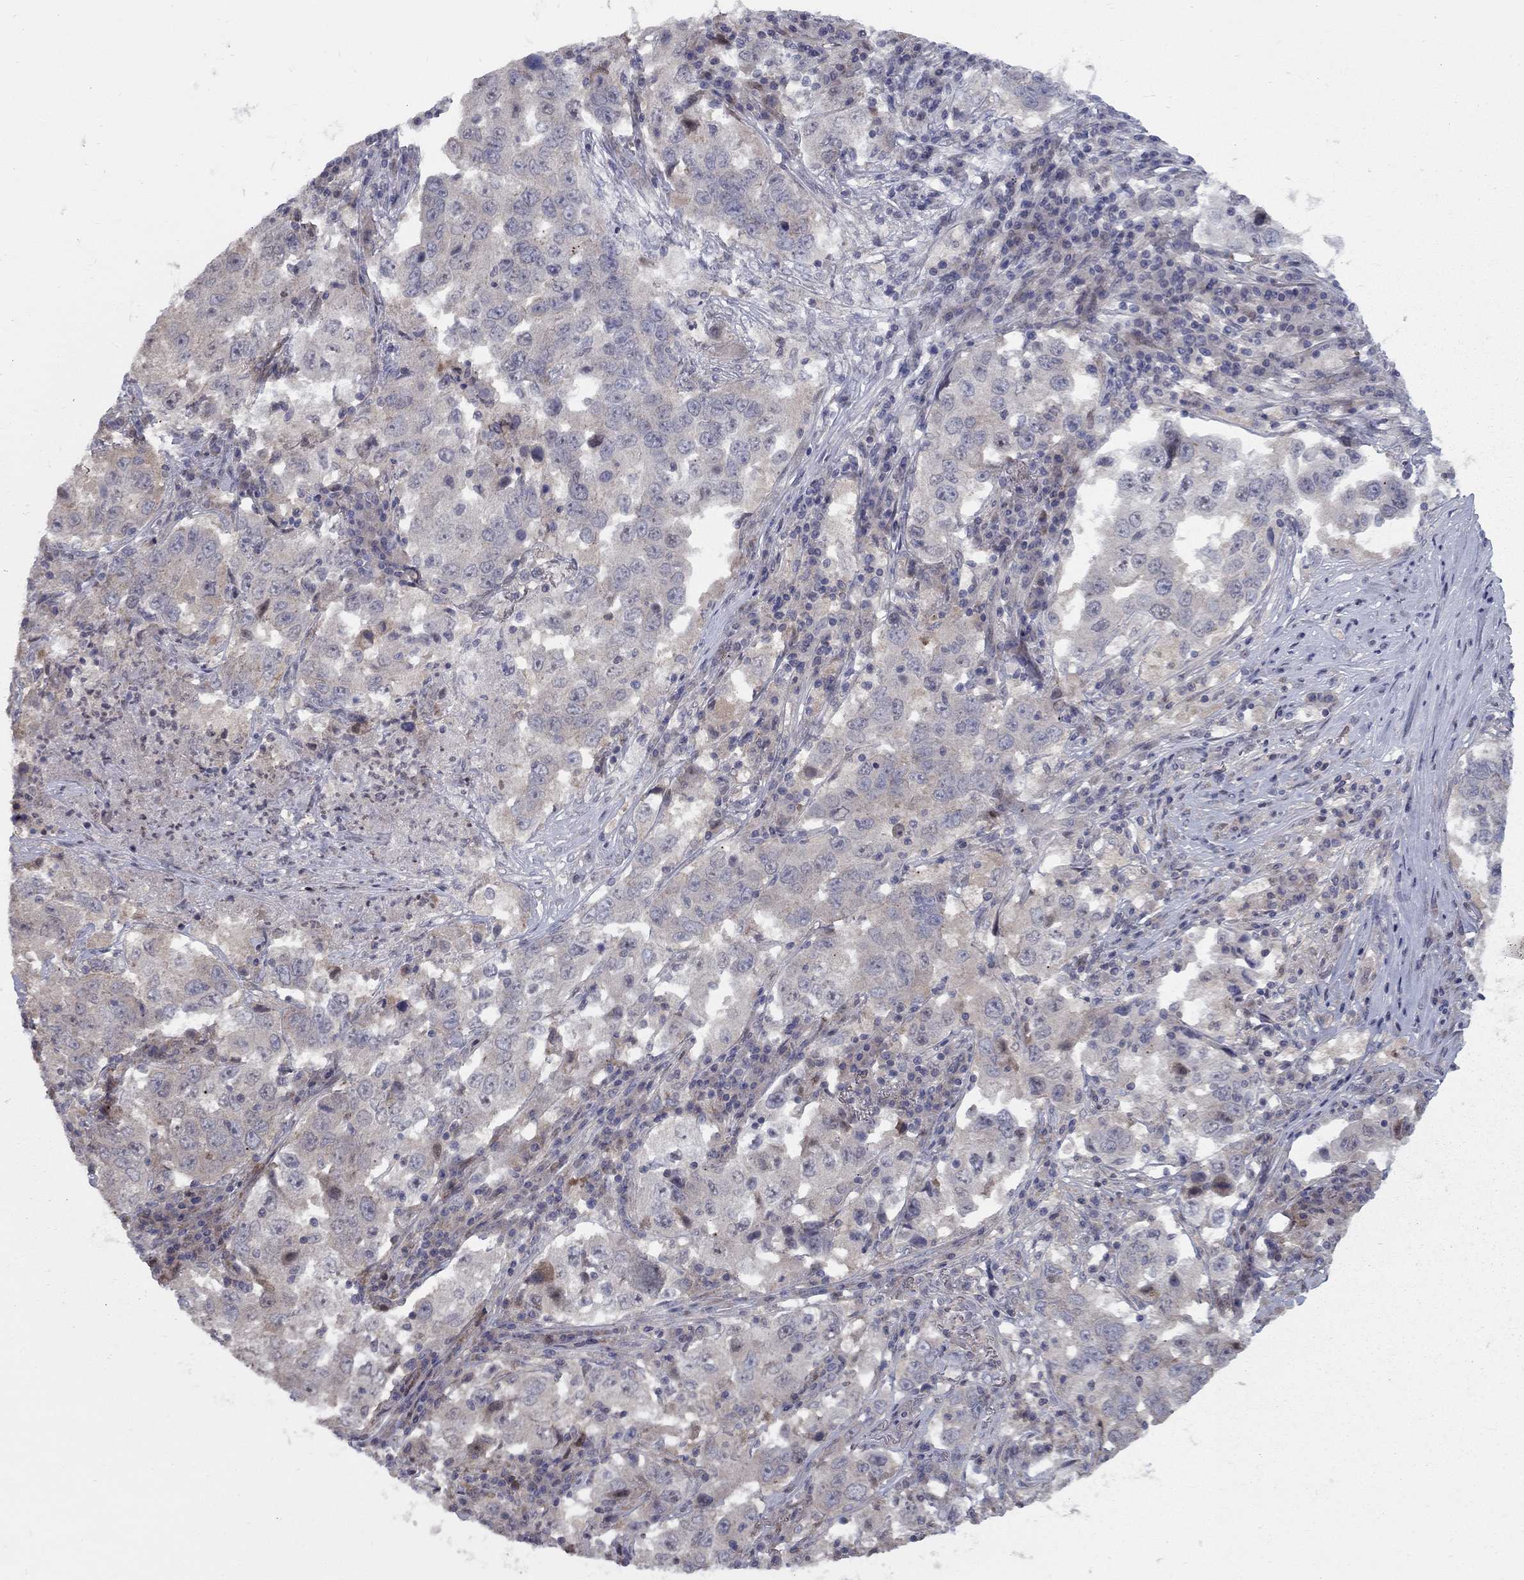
{"staining": {"intensity": "weak", "quantity": ">75%", "location": "cytoplasmic/membranous"}, "tissue": "lung cancer", "cell_type": "Tumor cells", "image_type": "cancer", "snomed": [{"axis": "morphology", "description": "Adenocarcinoma, NOS"}, {"axis": "topography", "description": "Lung"}], "caption": "Weak cytoplasmic/membranous protein staining is present in about >75% of tumor cells in adenocarcinoma (lung). (Brightfield microscopy of DAB IHC at high magnification).", "gene": "DUSP7", "patient": {"sex": "male", "age": 73}}